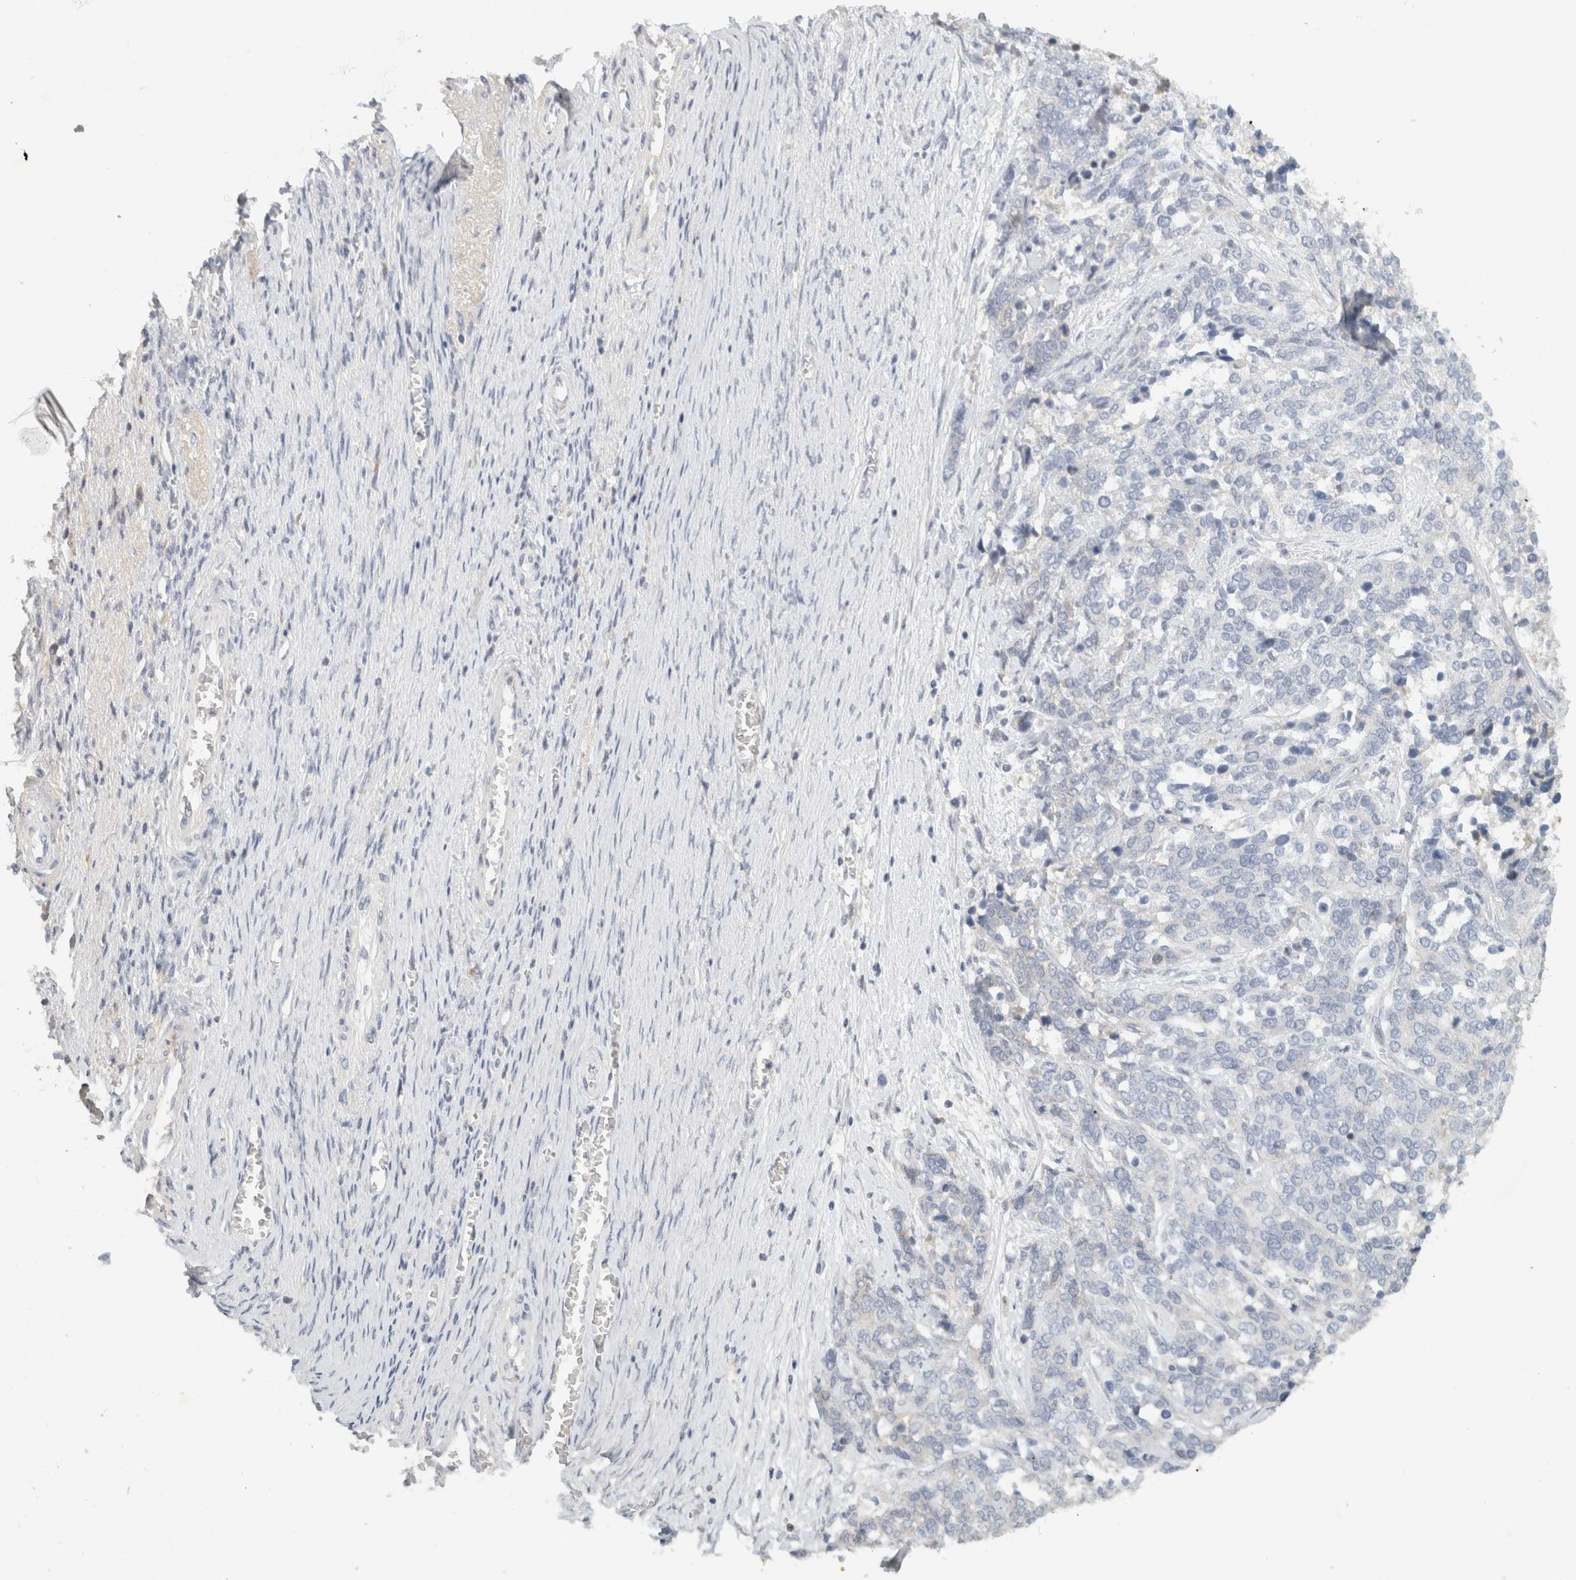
{"staining": {"intensity": "negative", "quantity": "none", "location": "none"}, "tissue": "ovarian cancer", "cell_type": "Tumor cells", "image_type": "cancer", "snomed": [{"axis": "morphology", "description": "Cystadenocarcinoma, serous, NOS"}, {"axis": "topography", "description": "Ovary"}], "caption": "Ovarian serous cystadenocarcinoma was stained to show a protein in brown. There is no significant staining in tumor cells.", "gene": "STK31", "patient": {"sex": "female", "age": 44}}